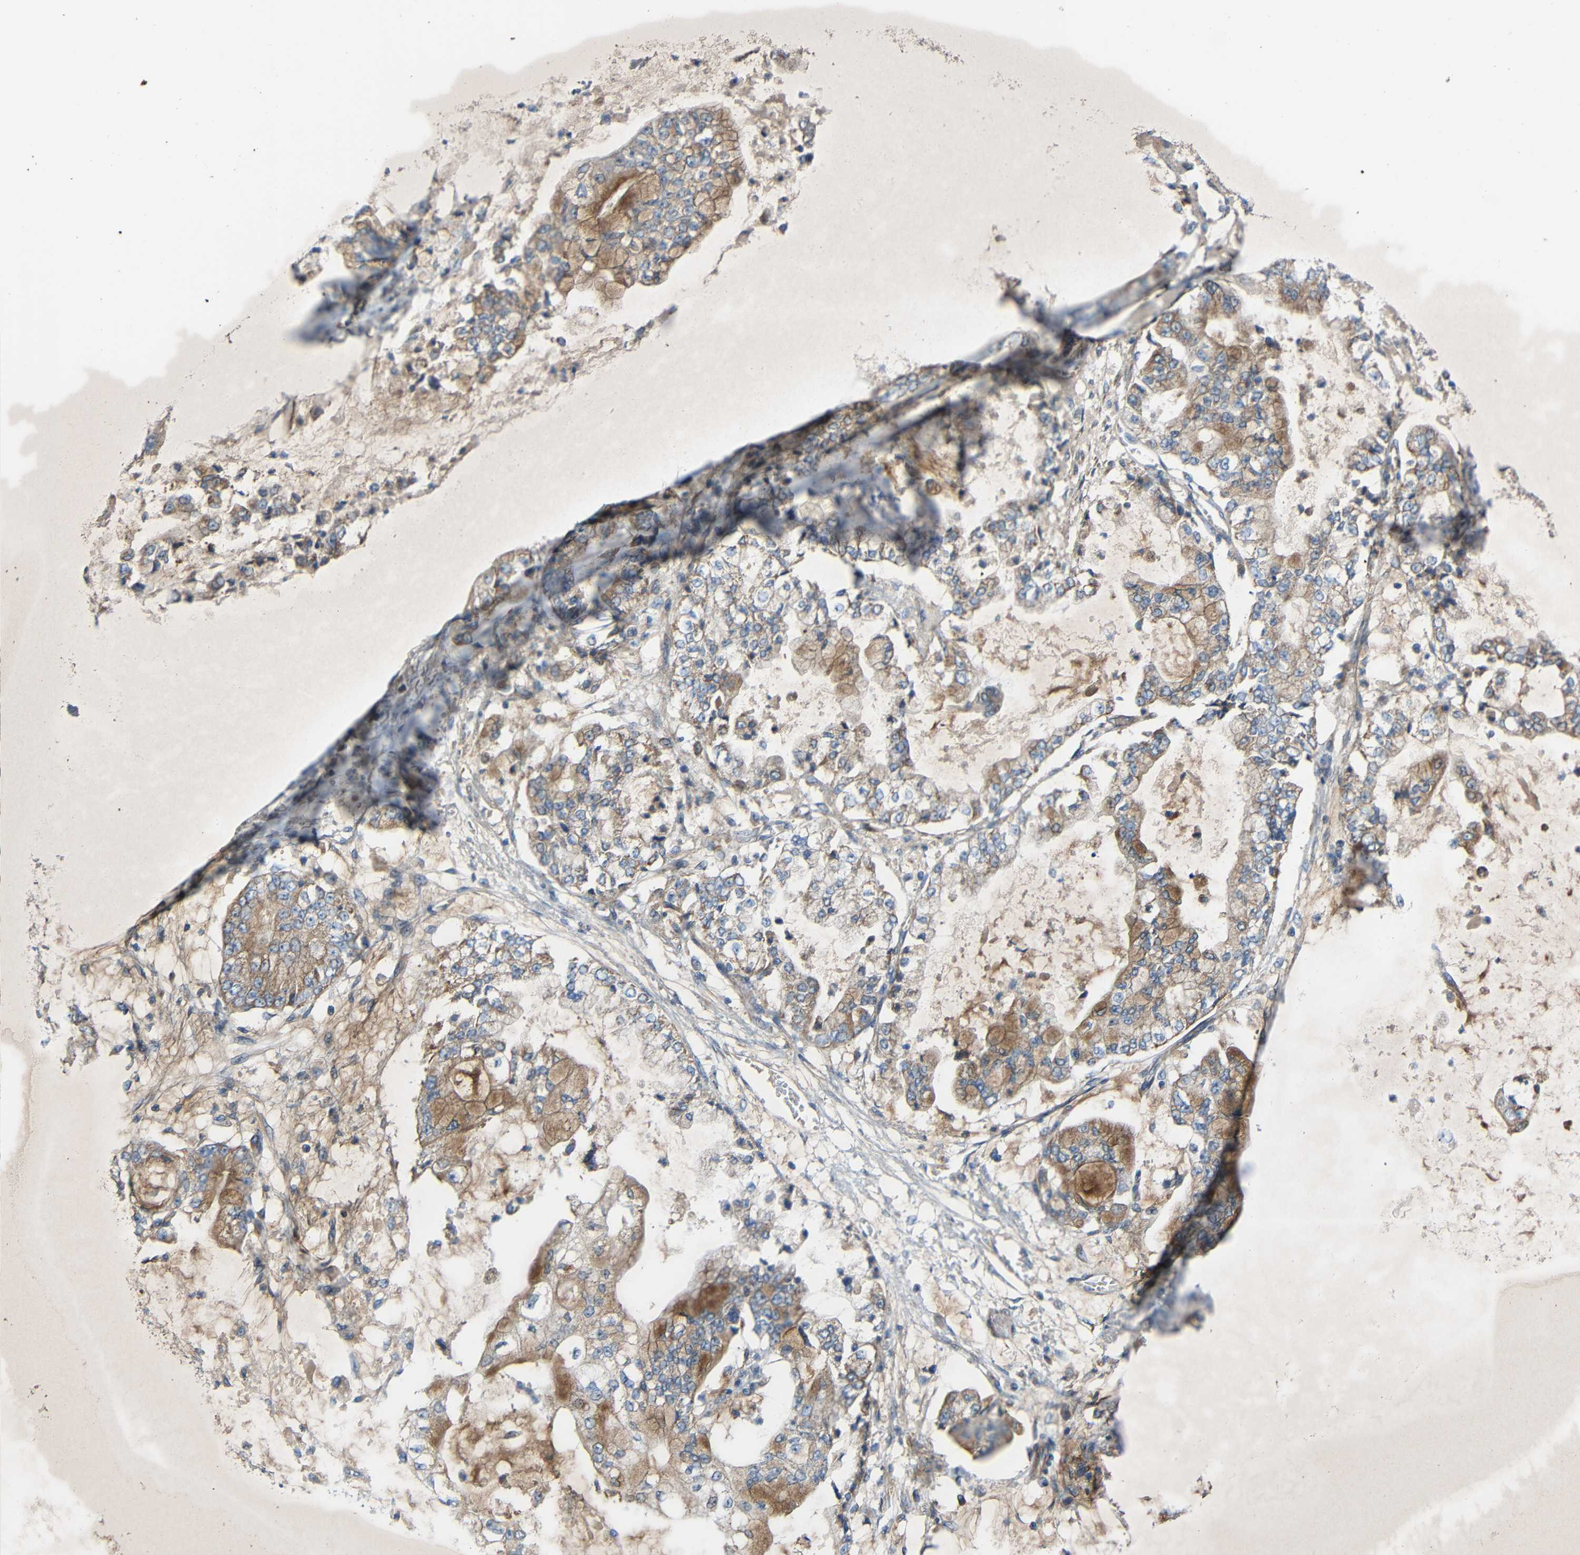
{"staining": {"intensity": "moderate", "quantity": "25%-75%", "location": "cytoplasmic/membranous"}, "tissue": "stomach cancer", "cell_type": "Tumor cells", "image_type": "cancer", "snomed": [{"axis": "morphology", "description": "Adenocarcinoma, NOS"}, {"axis": "topography", "description": "Stomach"}], "caption": "The histopathology image exhibits staining of stomach cancer, revealing moderate cytoplasmic/membranous protein expression (brown color) within tumor cells.", "gene": "TMEM25", "patient": {"sex": "male", "age": 76}}